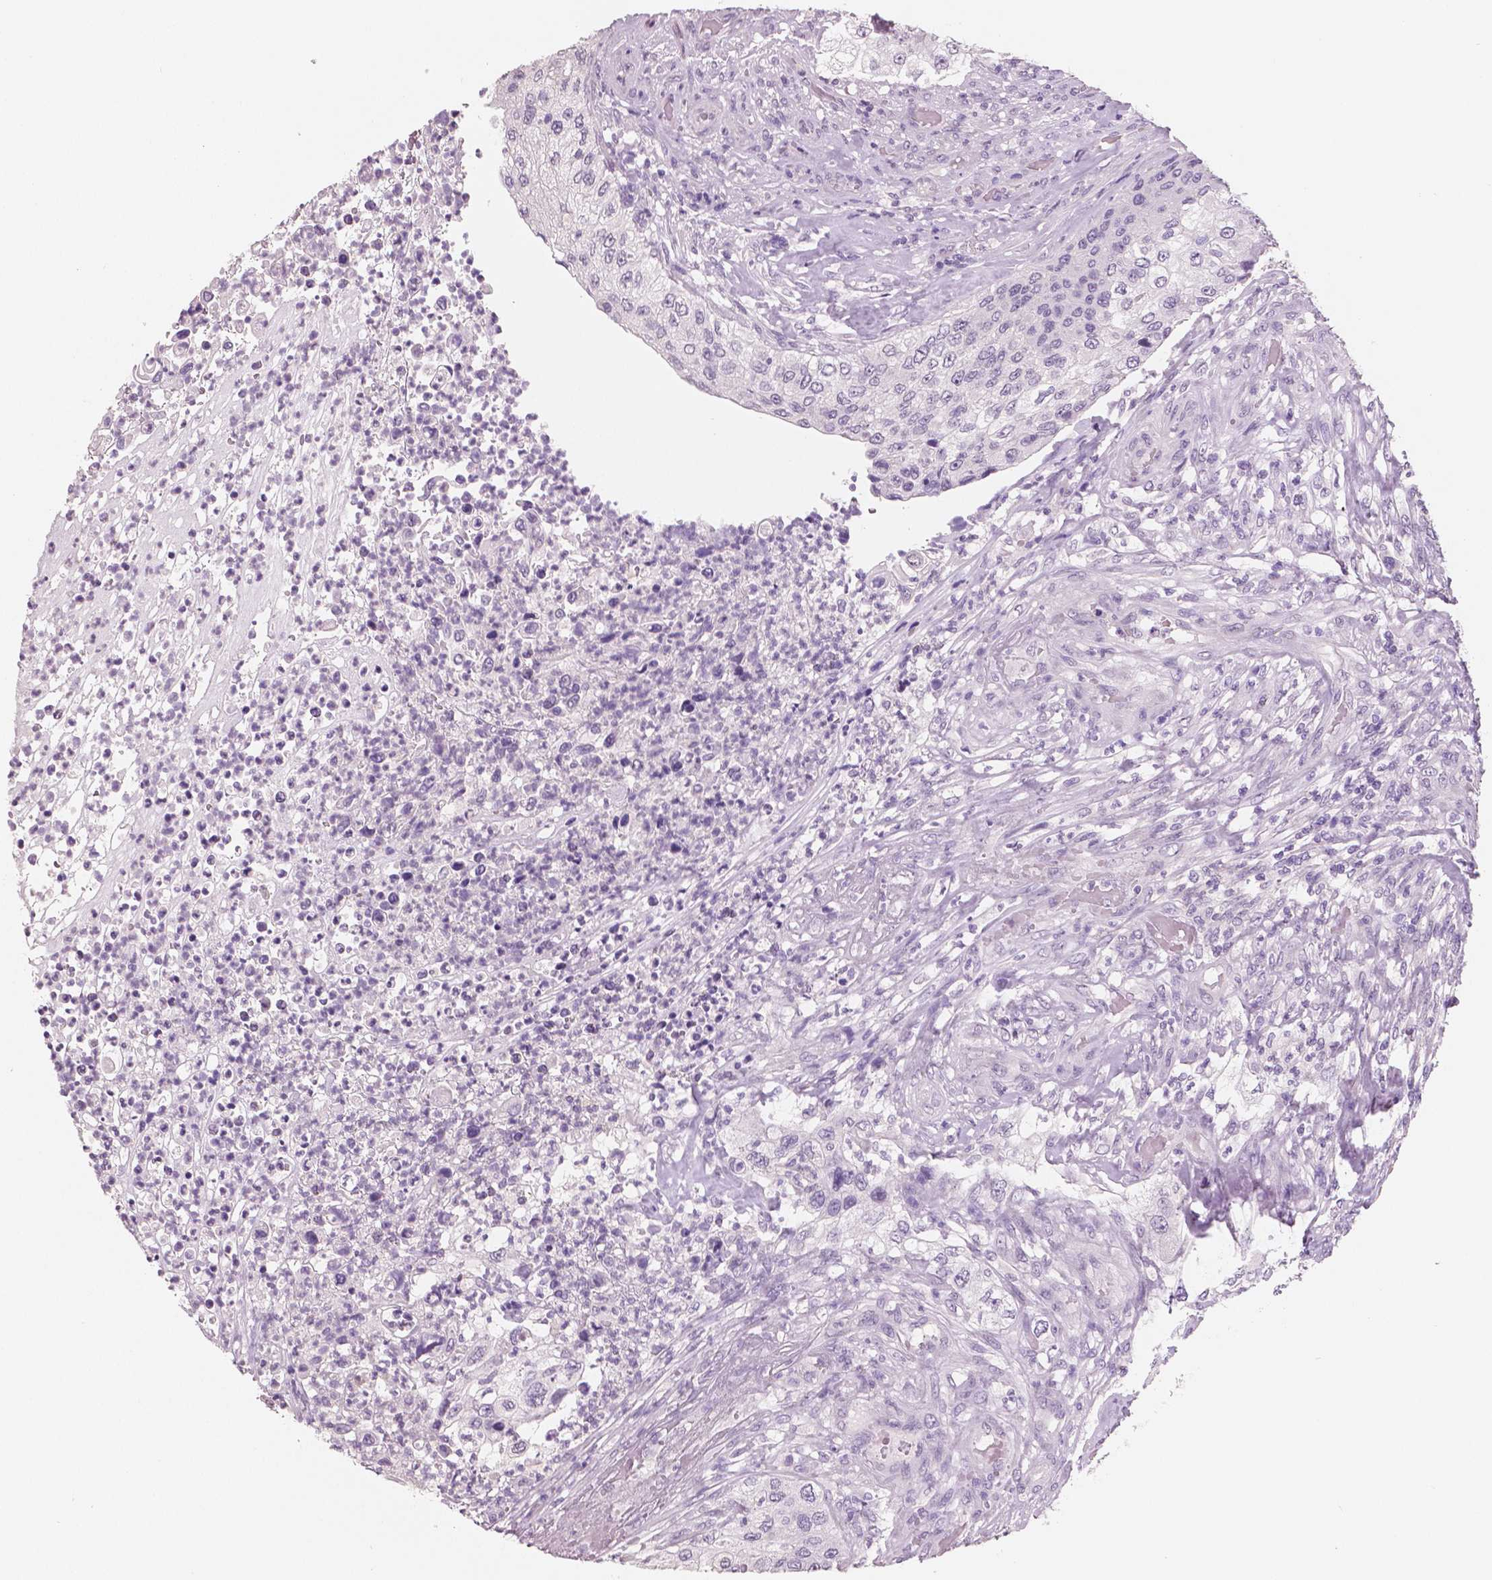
{"staining": {"intensity": "negative", "quantity": "none", "location": "none"}, "tissue": "urothelial cancer", "cell_type": "Tumor cells", "image_type": "cancer", "snomed": [{"axis": "morphology", "description": "Urothelial carcinoma, High grade"}, {"axis": "topography", "description": "Urinary bladder"}], "caption": "DAB (3,3'-diaminobenzidine) immunohistochemical staining of human high-grade urothelial carcinoma demonstrates no significant staining in tumor cells. (Stains: DAB (3,3'-diaminobenzidine) immunohistochemistry (IHC) with hematoxylin counter stain, Microscopy: brightfield microscopy at high magnification).", "gene": "NECAB2", "patient": {"sex": "female", "age": 60}}